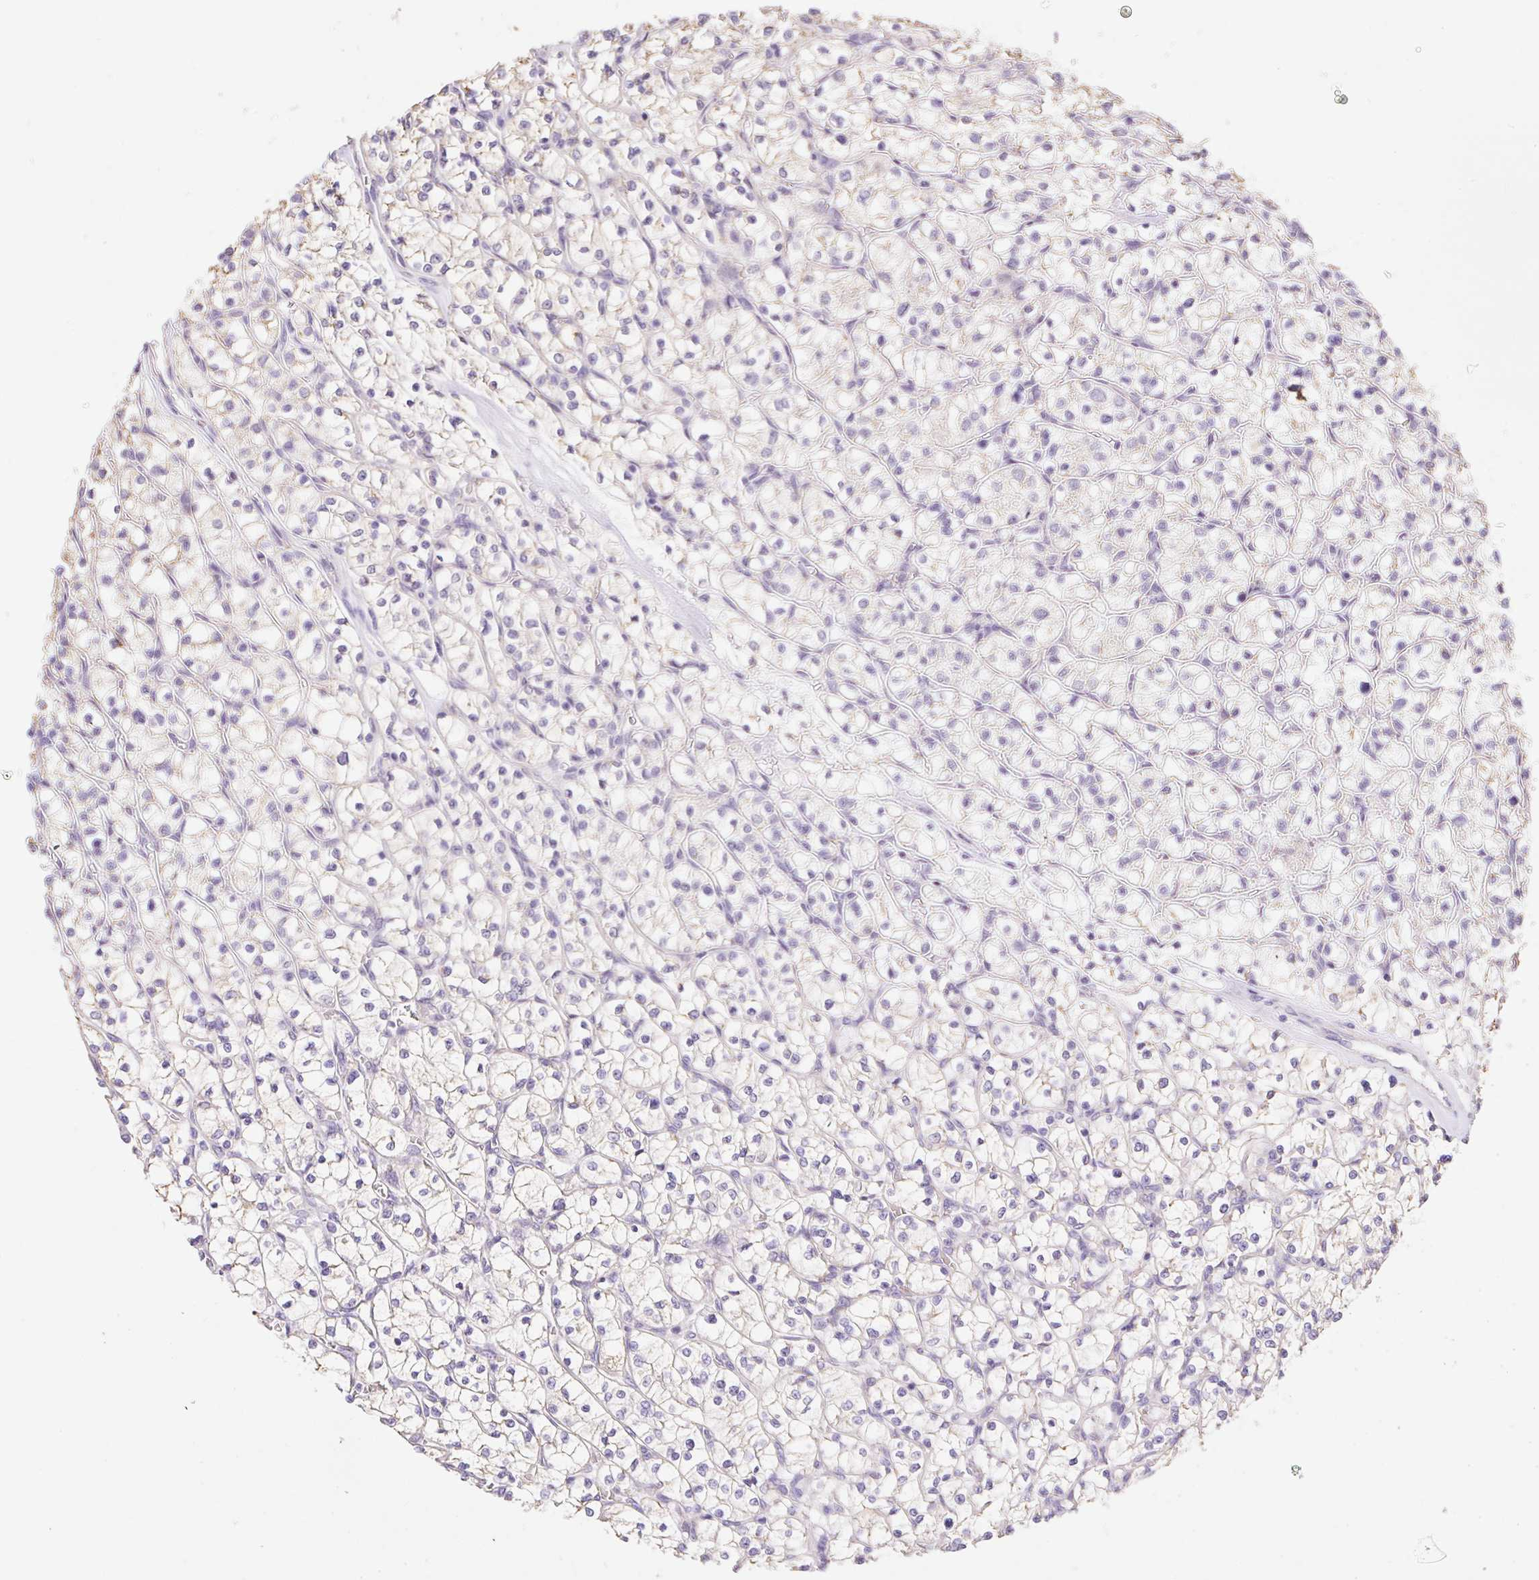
{"staining": {"intensity": "negative", "quantity": "none", "location": "none"}, "tissue": "renal cancer", "cell_type": "Tumor cells", "image_type": "cancer", "snomed": [{"axis": "morphology", "description": "Adenocarcinoma, NOS"}, {"axis": "topography", "description": "Kidney"}], "caption": "The histopathology image displays no staining of tumor cells in renal adenocarcinoma.", "gene": "COPZ2", "patient": {"sex": "female", "age": 64}}